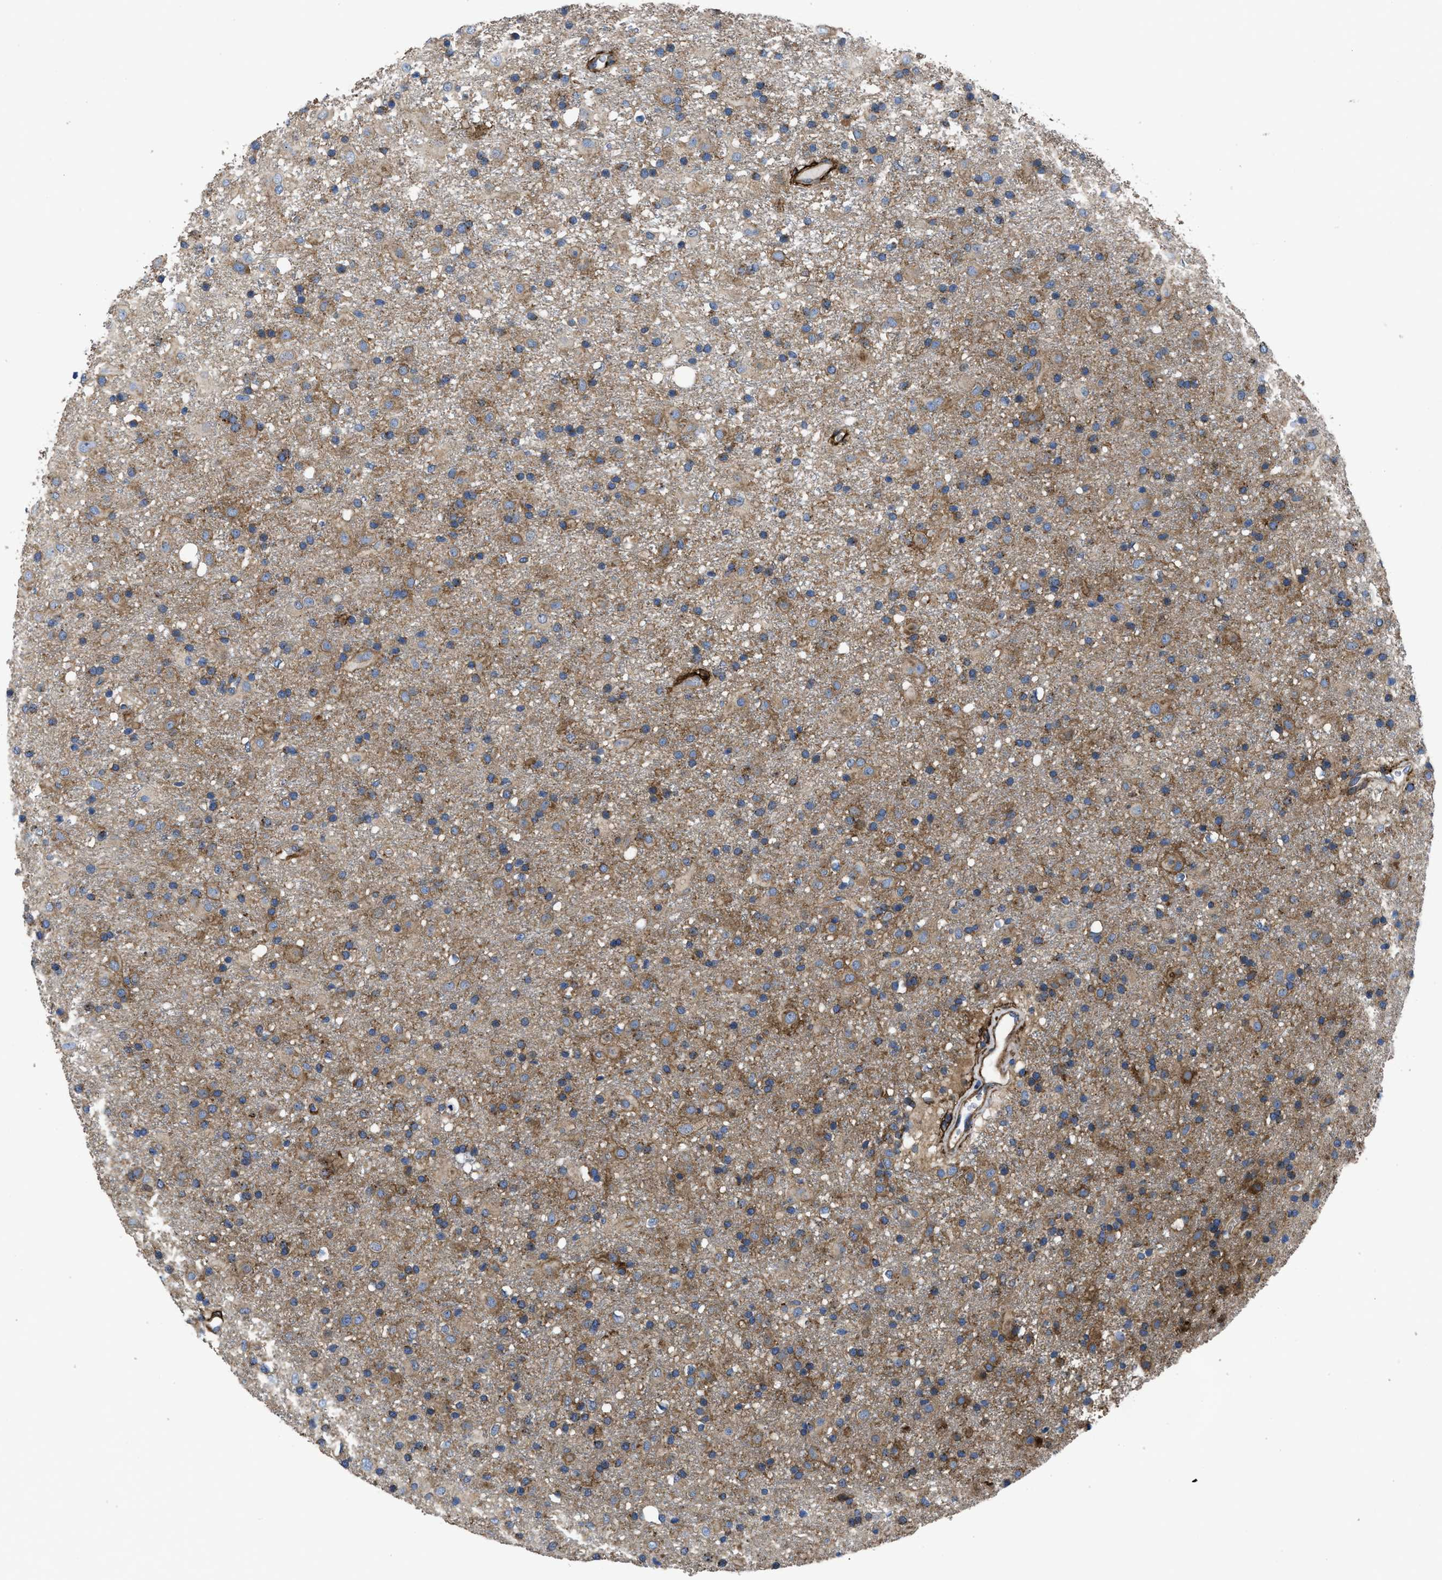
{"staining": {"intensity": "moderate", "quantity": "25%-75%", "location": "cytoplasmic/membranous"}, "tissue": "glioma", "cell_type": "Tumor cells", "image_type": "cancer", "snomed": [{"axis": "morphology", "description": "Glioma, malignant, Low grade"}, {"axis": "topography", "description": "Brain"}], "caption": "Low-grade glioma (malignant) stained with a brown dye exhibits moderate cytoplasmic/membranous positive expression in approximately 25%-75% of tumor cells.", "gene": "NT5E", "patient": {"sex": "male", "age": 65}}